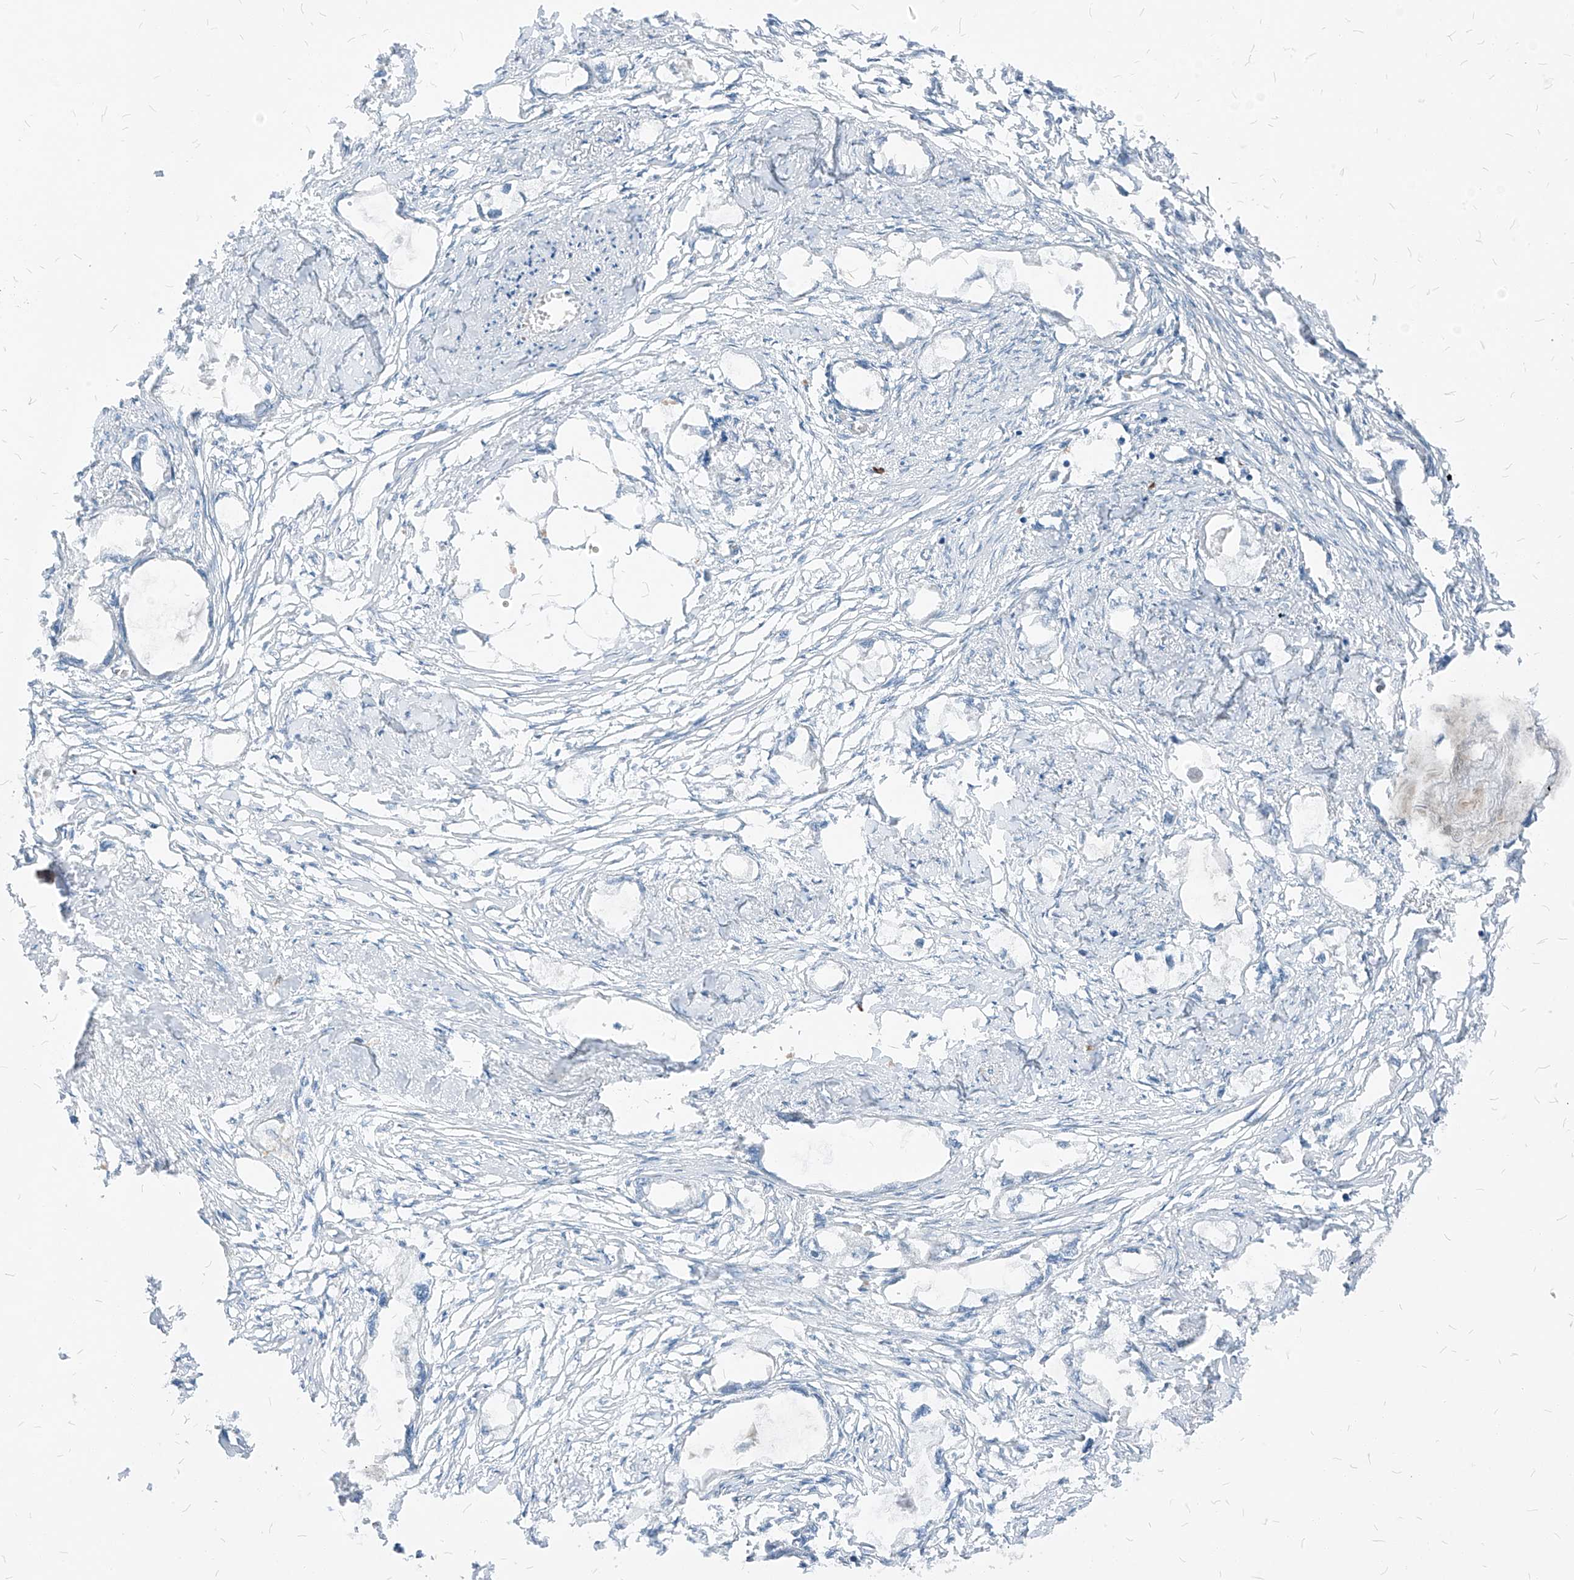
{"staining": {"intensity": "negative", "quantity": "none", "location": "none"}, "tissue": "endometrial cancer", "cell_type": "Tumor cells", "image_type": "cancer", "snomed": [{"axis": "morphology", "description": "Adenocarcinoma, NOS"}, {"axis": "morphology", "description": "Adenocarcinoma, metastatic, NOS"}, {"axis": "topography", "description": "Adipose tissue"}, {"axis": "topography", "description": "Endometrium"}], "caption": "IHC image of human metastatic adenocarcinoma (endometrial) stained for a protein (brown), which demonstrates no staining in tumor cells.", "gene": "CHMP2B", "patient": {"sex": "female", "age": 67}}